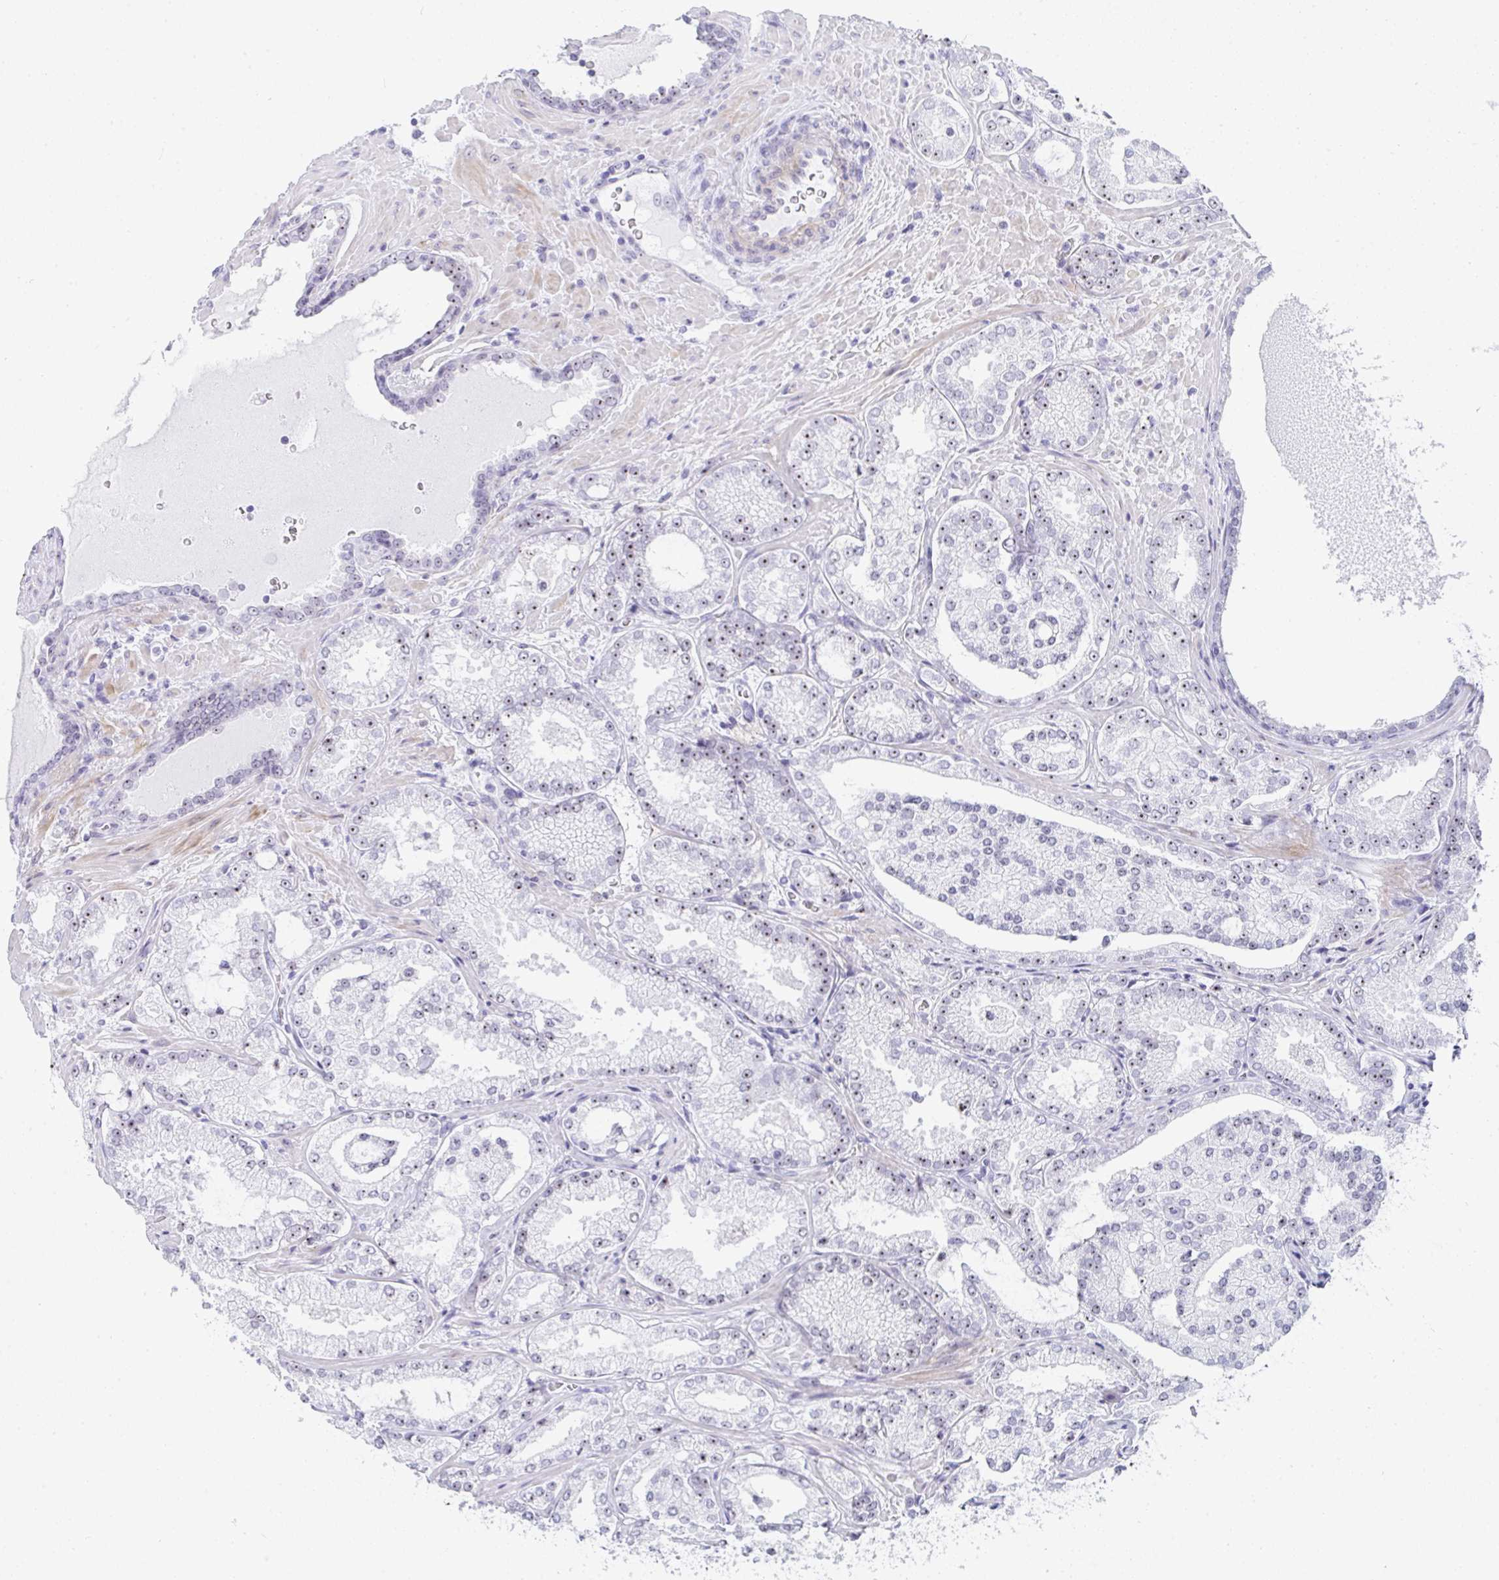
{"staining": {"intensity": "weak", "quantity": "25%-75%", "location": "nuclear"}, "tissue": "prostate cancer", "cell_type": "Tumor cells", "image_type": "cancer", "snomed": [{"axis": "morphology", "description": "Adenocarcinoma, High grade"}, {"axis": "topography", "description": "Prostate"}], "caption": "Immunohistochemical staining of high-grade adenocarcinoma (prostate) reveals low levels of weak nuclear expression in about 25%-75% of tumor cells.", "gene": "NOP10", "patient": {"sex": "male", "age": 73}}